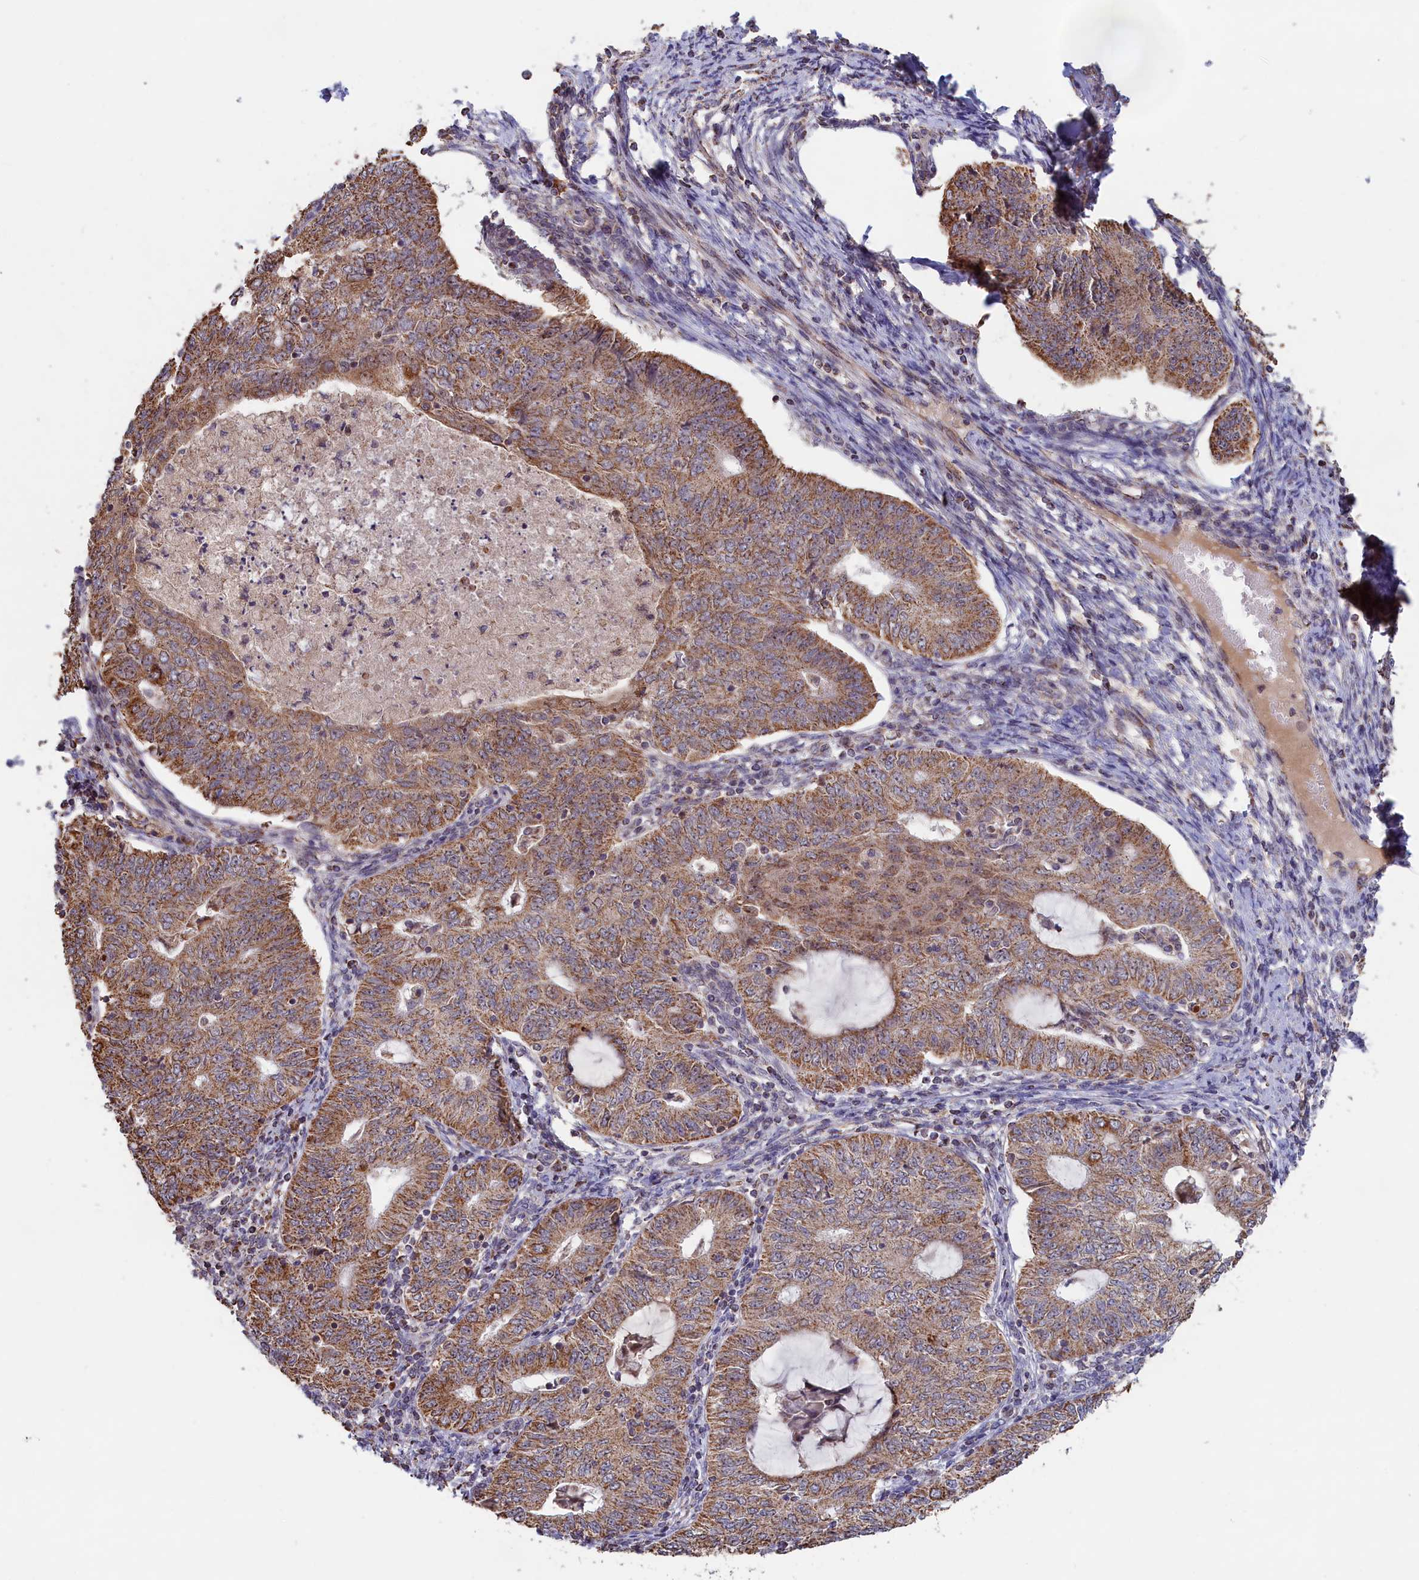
{"staining": {"intensity": "moderate", "quantity": ">75%", "location": "cytoplasmic/membranous"}, "tissue": "endometrial cancer", "cell_type": "Tumor cells", "image_type": "cancer", "snomed": [{"axis": "morphology", "description": "Adenocarcinoma, NOS"}, {"axis": "topography", "description": "Endometrium"}], "caption": "Endometrial cancer (adenocarcinoma) stained with a brown dye exhibits moderate cytoplasmic/membranous positive staining in approximately >75% of tumor cells.", "gene": "ZNF816", "patient": {"sex": "female", "age": 32}}